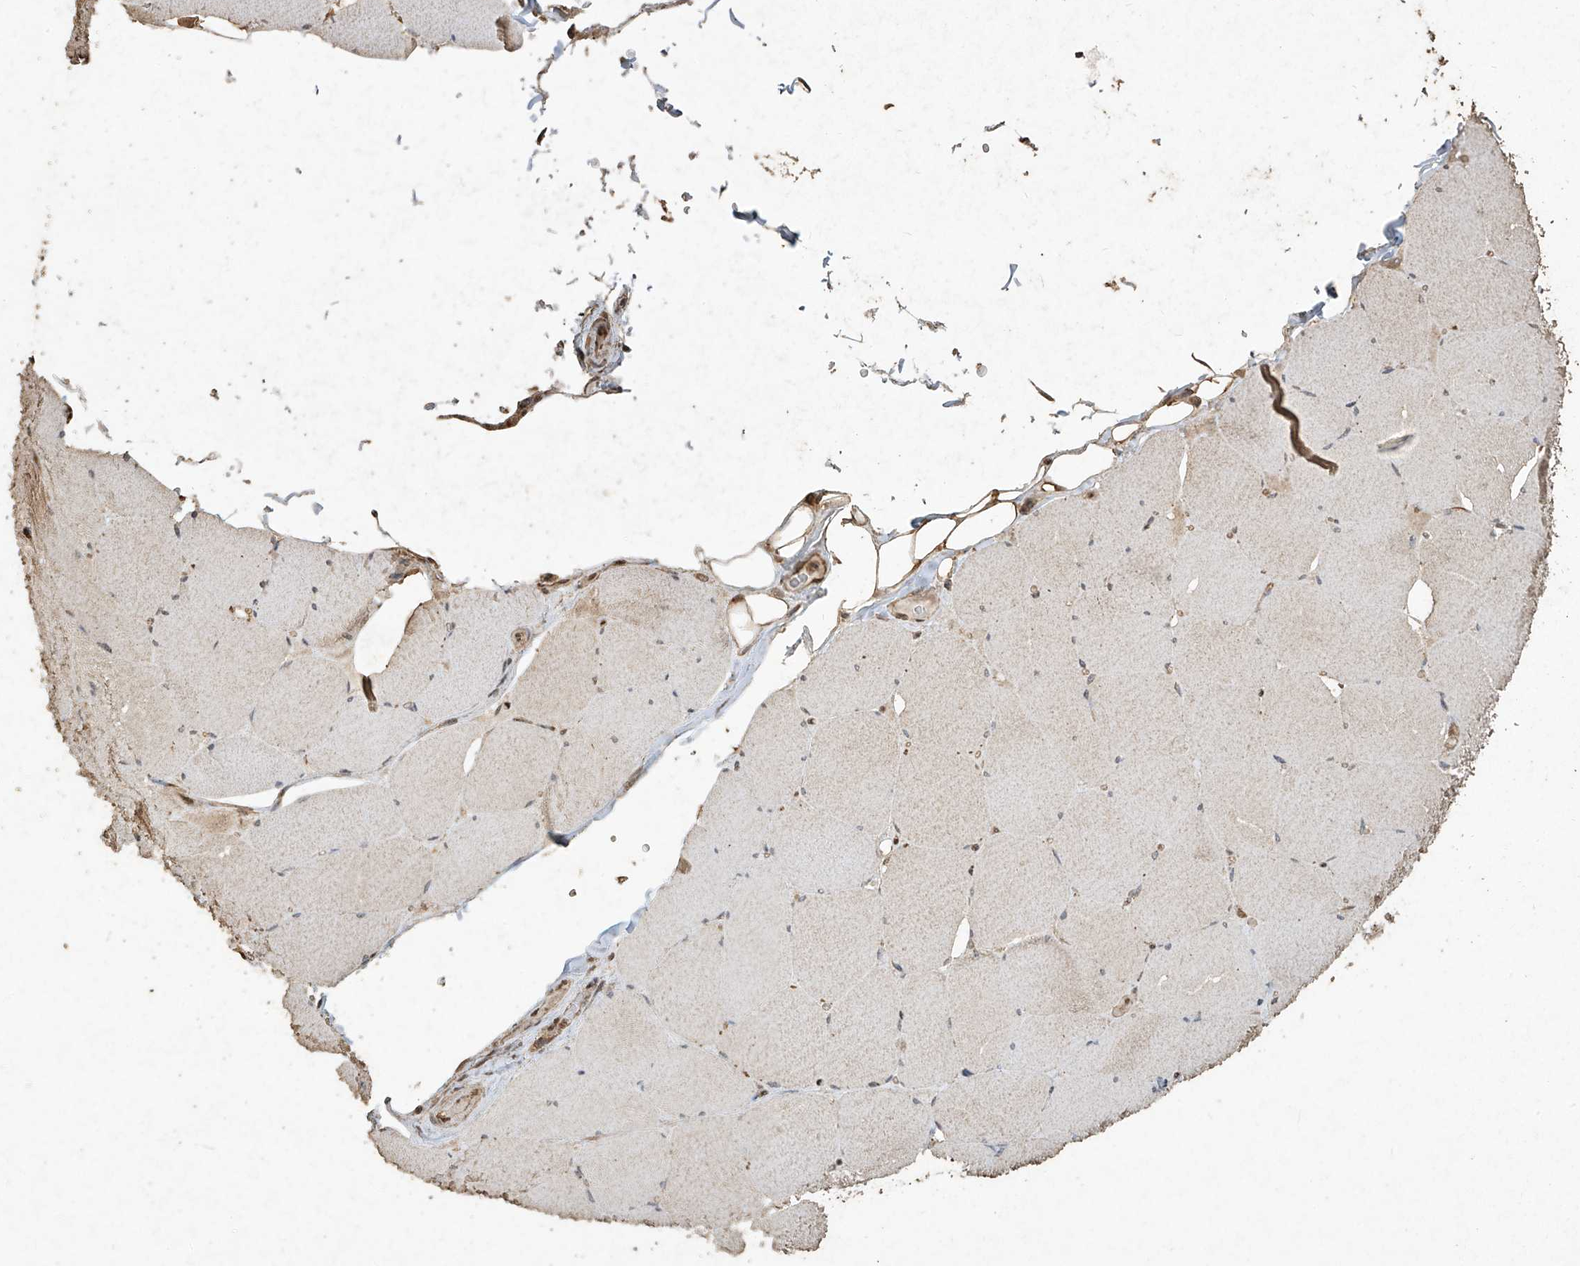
{"staining": {"intensity": "weak", "quantity": "<25%", "location": "cytoplasmic/membranous"}, "tissue": "skeletal muscle", "cell_type": "Myocytes", "image_type": "normal", "snomed": [{"axis": "morphology", "description": "Normal tissue, NOS"}, {"axis": "topography", "description": "Skeletal muscle"}, {"axis": "topography", "description": "Head-Neck"}], "caption": "Protein analysis of benign skeletal muscle reveals no significant expression in myocytes. (Stains: DAB immunohistochemistry (IHC) with hematoxylin counter stain, Microscopy: brightfield microscopy at high magnification).", "gene": "ERBB3", "patient": {"sex": "male", "age": 66}}